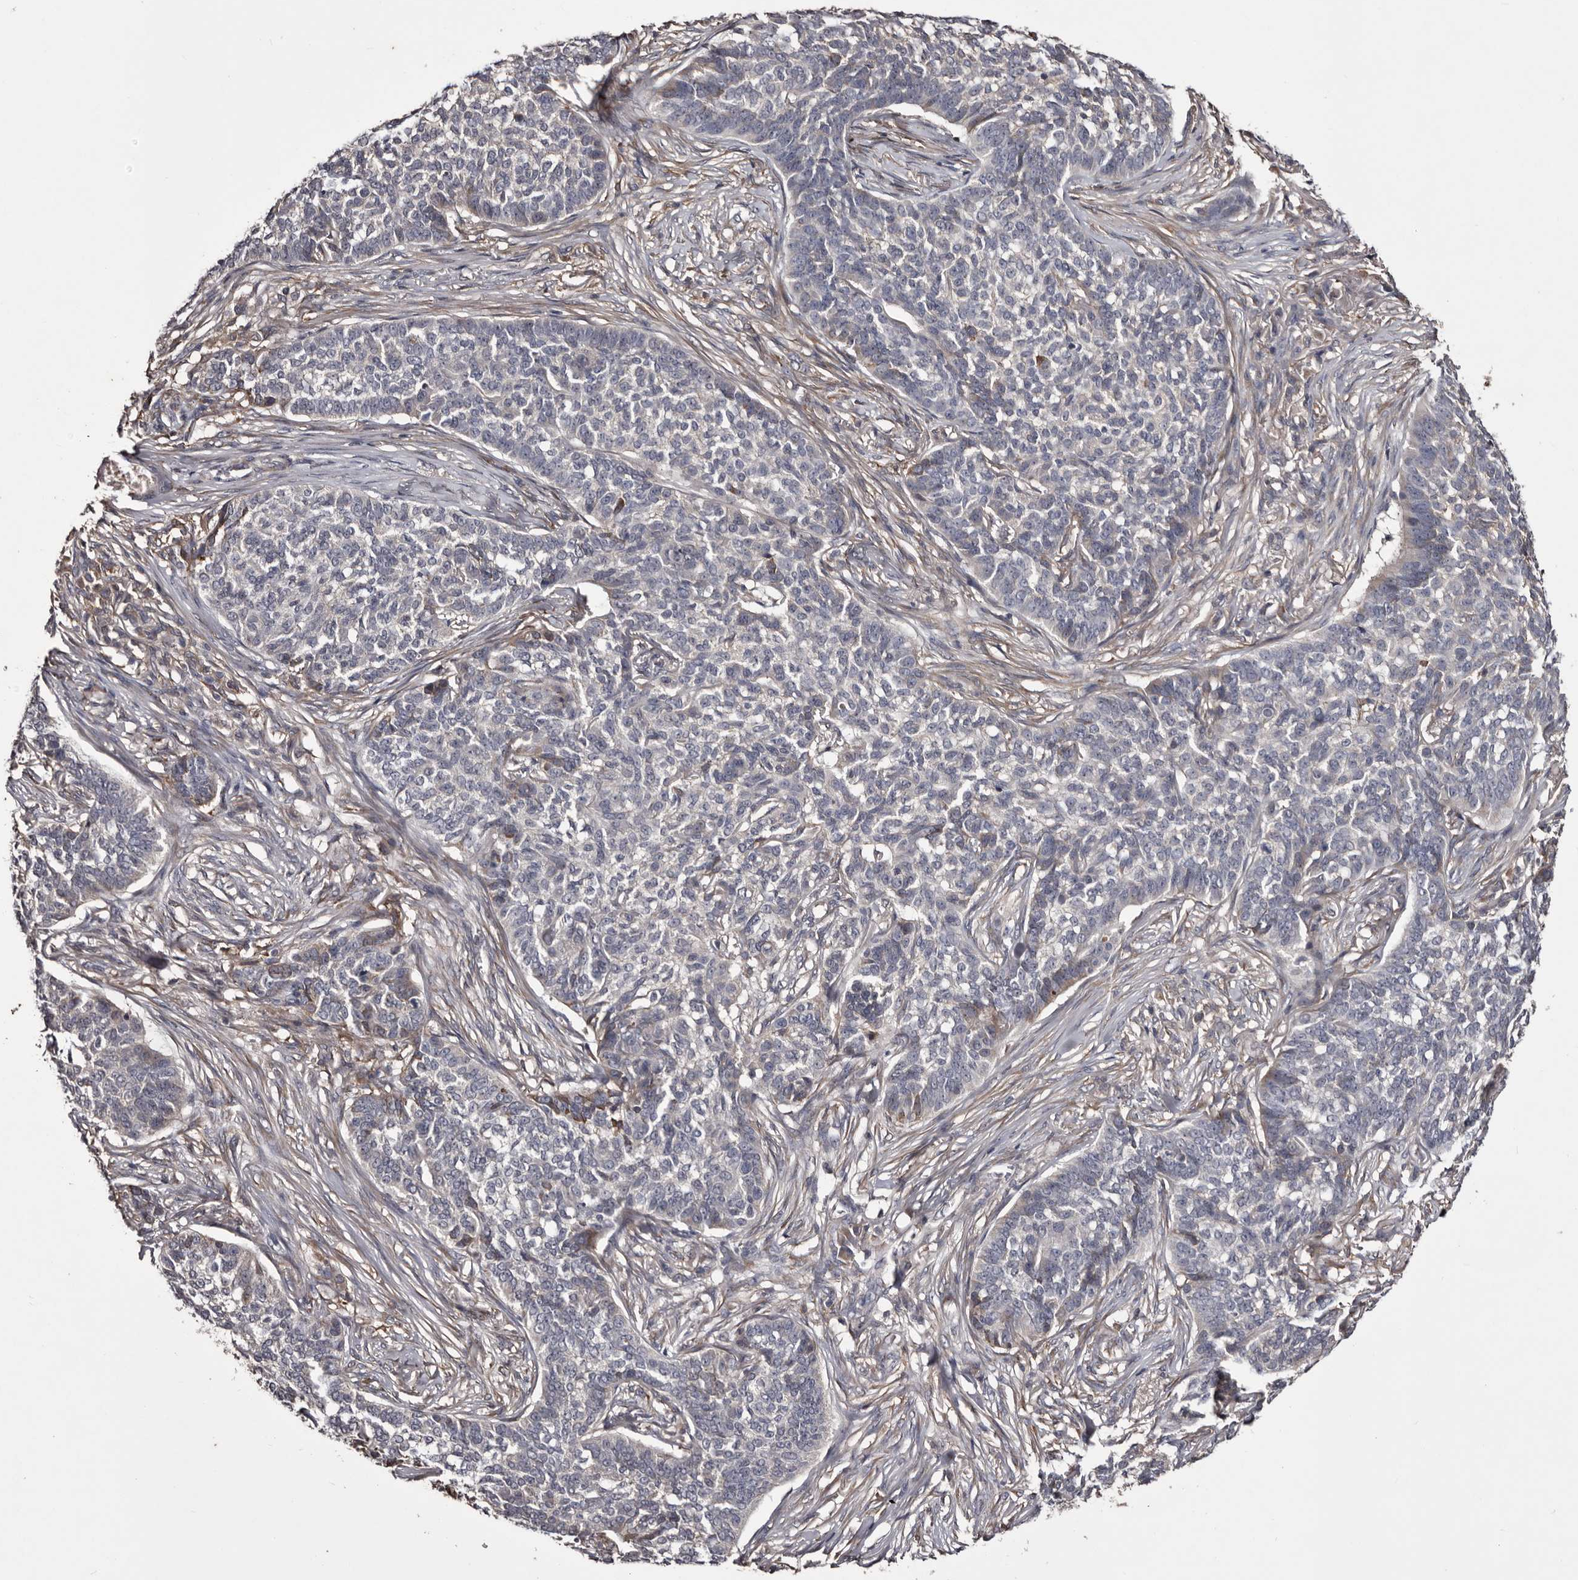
{"staining": {"intensity": "negative", "quantity": "none", "location": "none"}, "tissue": "skin cancer", "cell_type": "Tumor cells", "image_type": "cancer", "snomed": [{"axis": "morphology", "description": "Basal cell carcinoma"}, {"axis": "topography", "description": "Skin"}], "caption": "Tumor cells are negative for brown protein staining in basal cell carcinoma (skin).", "gene": "CYP1B1", "patient": {"sex": "male", "age": 85}}